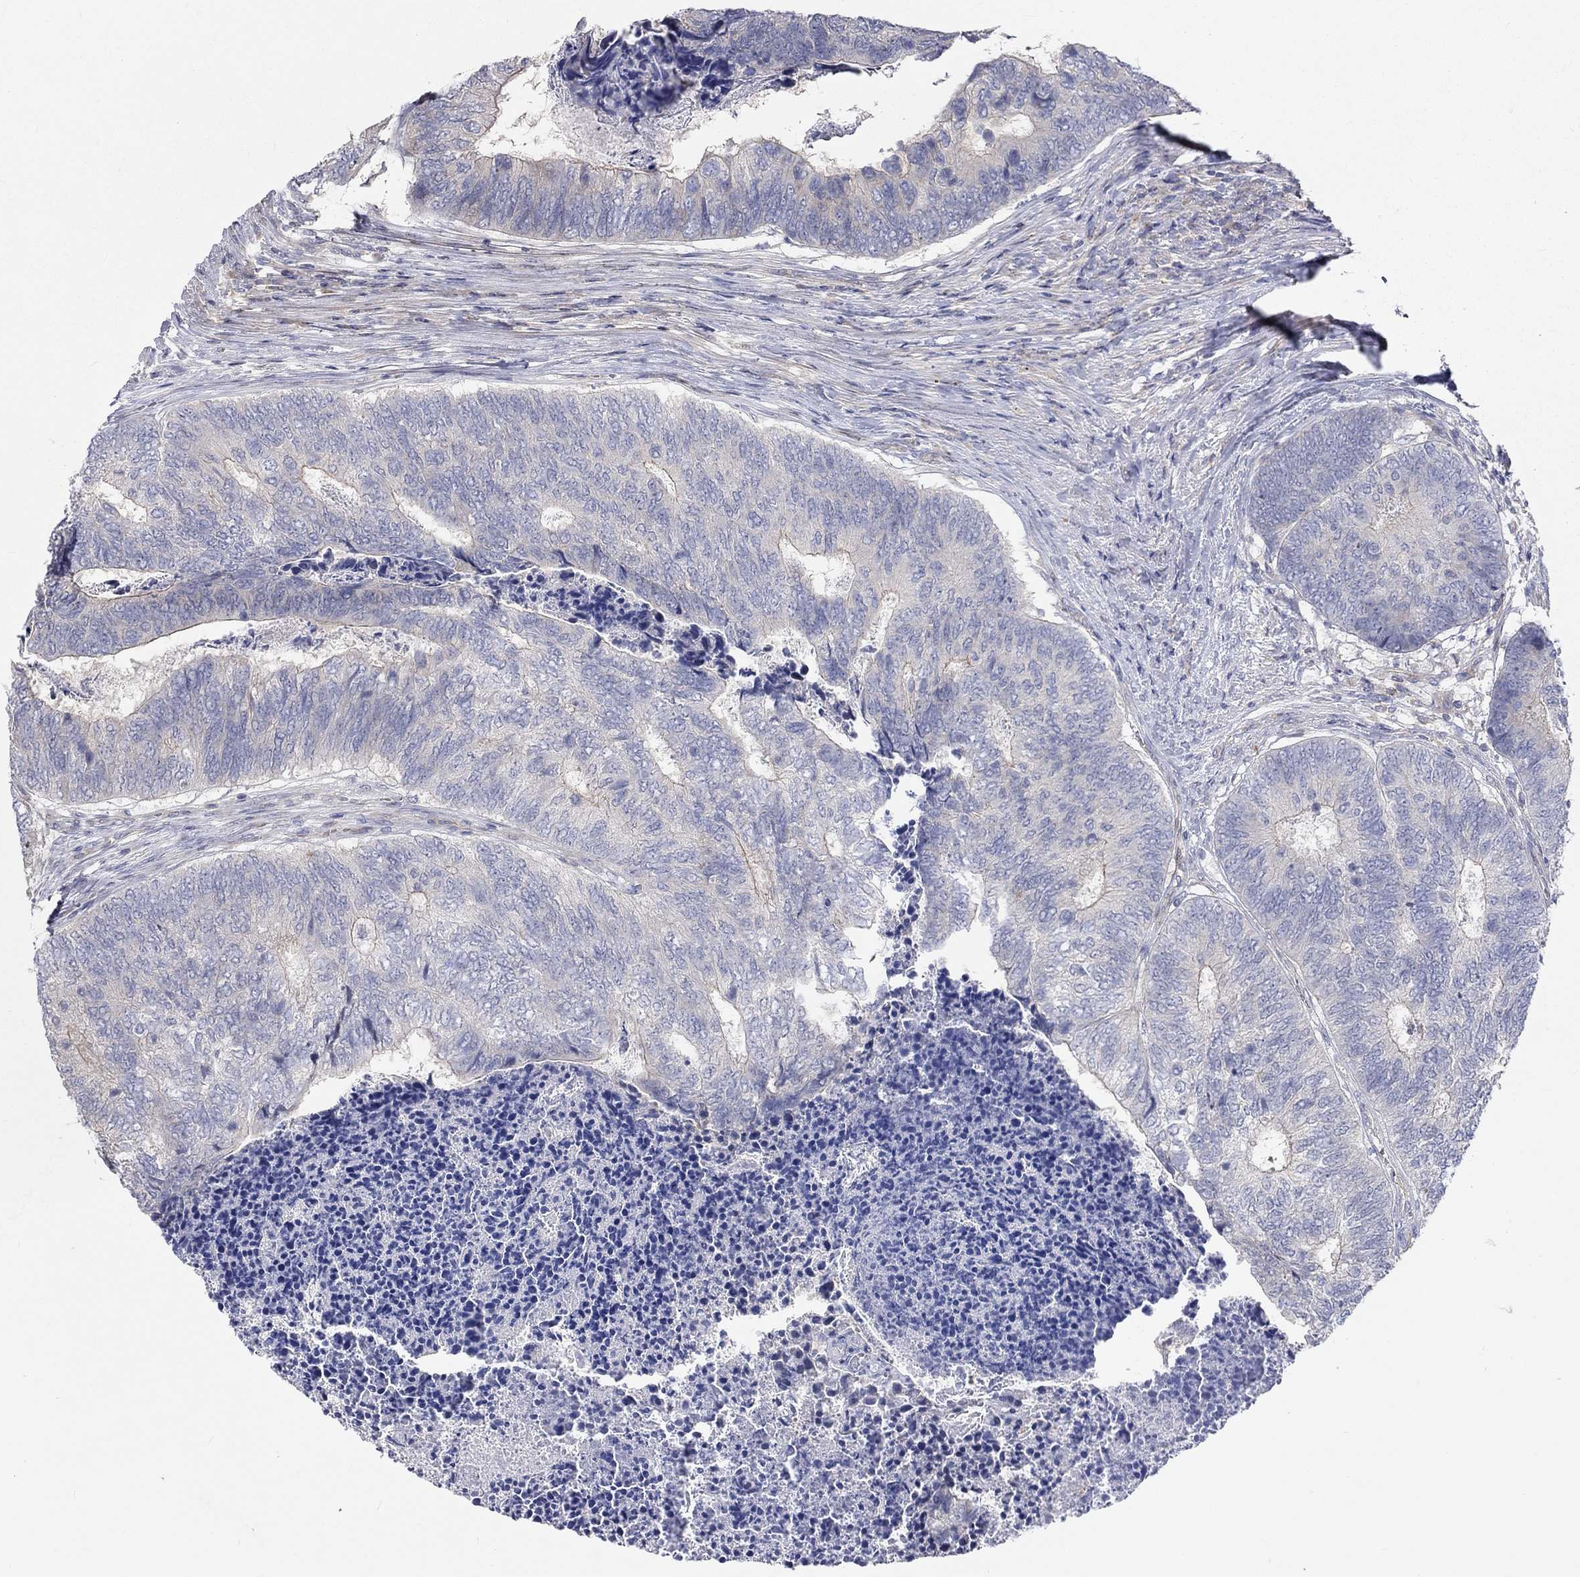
{"staining": {"intensity": "negative", "quantity": "none", "location": "none"}, "tissue": "colorectal cancer", "cell_type": "Tumor cells", "image_type": "cancer", "snomed": [{"axis": "morphology", "description": "Adenocarcinoma, NOS"}, {"axis": "topography", "description": "Colon"}], "caption": "Micrograph shows no significant protein staining in tumor cells of colorectal adenocarcinoma.", "gene": "PCDHGA10", "patient": {"sex": "female", "age": 67}}